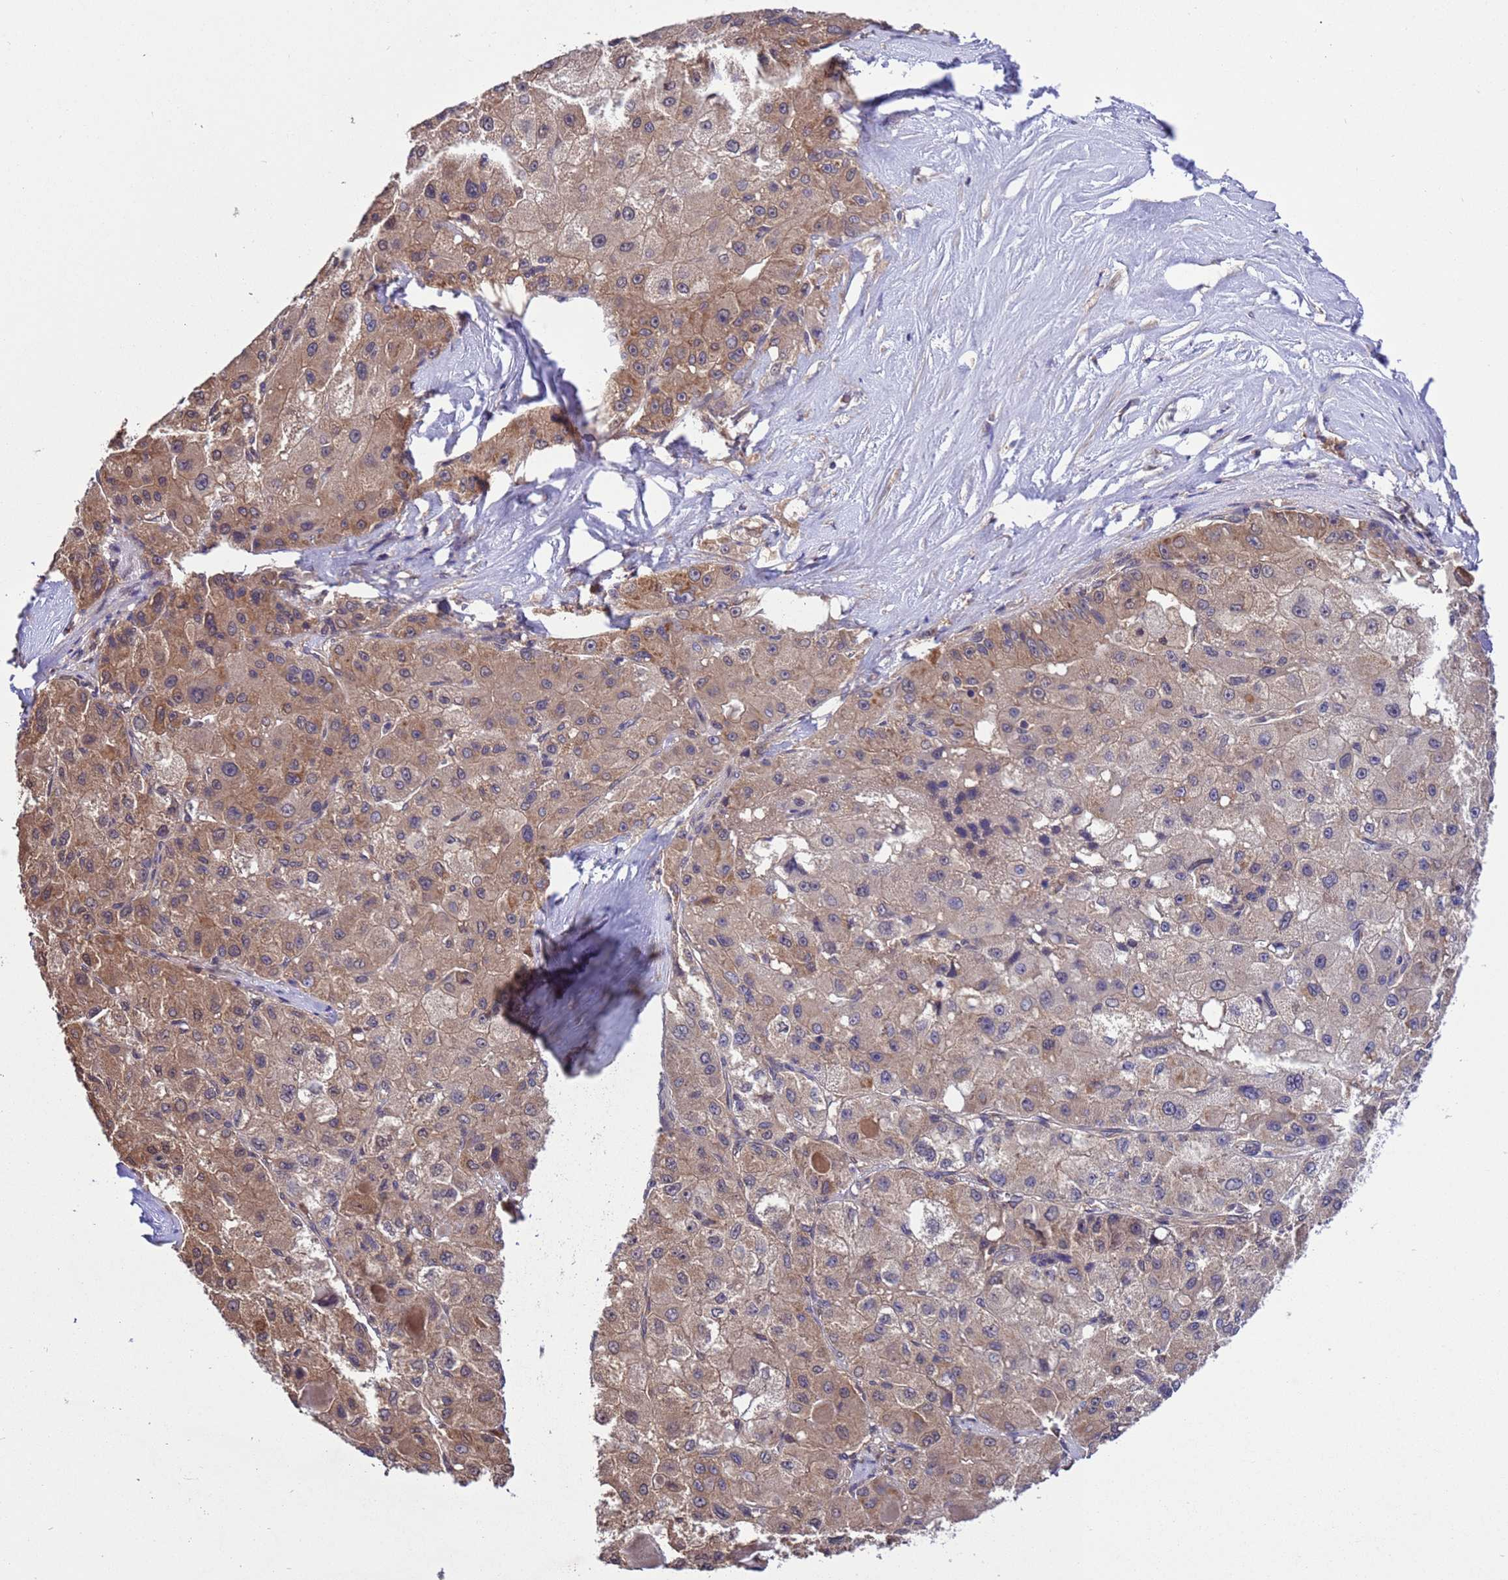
{"staining": {"intensity": "weak", "quantity": ">75%", "location": "cytoplasmic/membranous"}, "tissue": "liver cancer", "cell_type": "Tumor cells", "image_type": "cancer", "snomed": [{"axis": "morphology", "description": "Carcinoma, Hepatocellular, NOS"}, {"axis": "topography", "description": "Liver"}], "caption": "About >75% of tumor cells in human liver cancer (hepatocellular carcinoma) exhibit weak cytoplasmic/membranous protein expression as visualized by brown immunohistochemical staining.", "gene": "ZFP69B", "patient": {"sex": "male", "age": 80}}